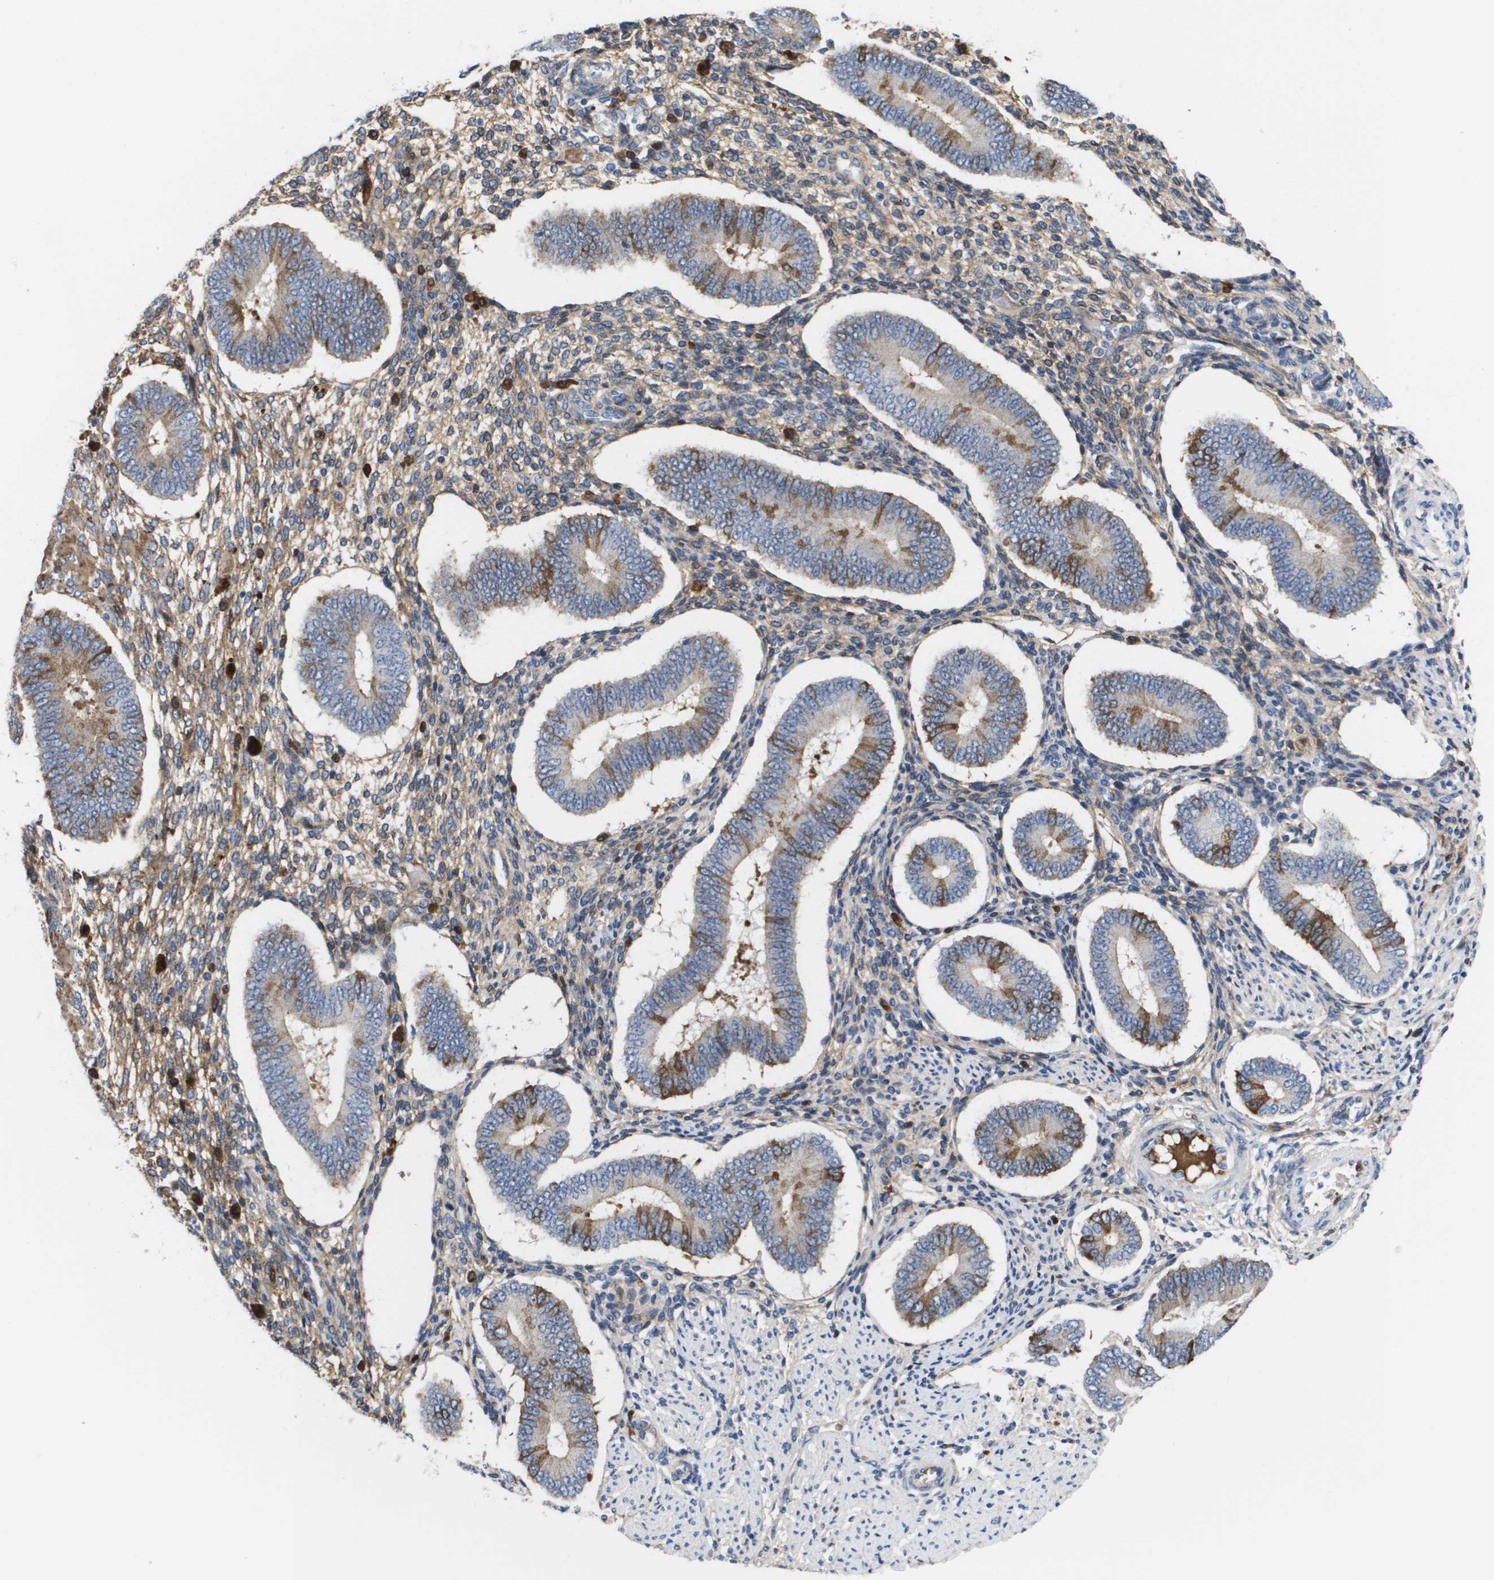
{"staining": {"intensity": "moderate", "quantity": "25%-75%", "location": "cytoplasmic/membranous"}, "tissue": "endometrium", "cell_type": "Cells in endometrial stroma", "image_type": "normal", "snomed": [{"axis": "morphology", "description": "Normal tissue, NOS"}, {"axis": "topography", "description": "Endometrium"}], "caption": "Protein staining by IHC shows moderate cytoplasmic/membranous staining in about 25%-75% of cells in endometrial stroma in benign endometrium. (DAB IHC, brown staining for protein, blue staining for nuclei).", "gene": "SERPINC1", "patient": {"sex": "female", "age": 42}}